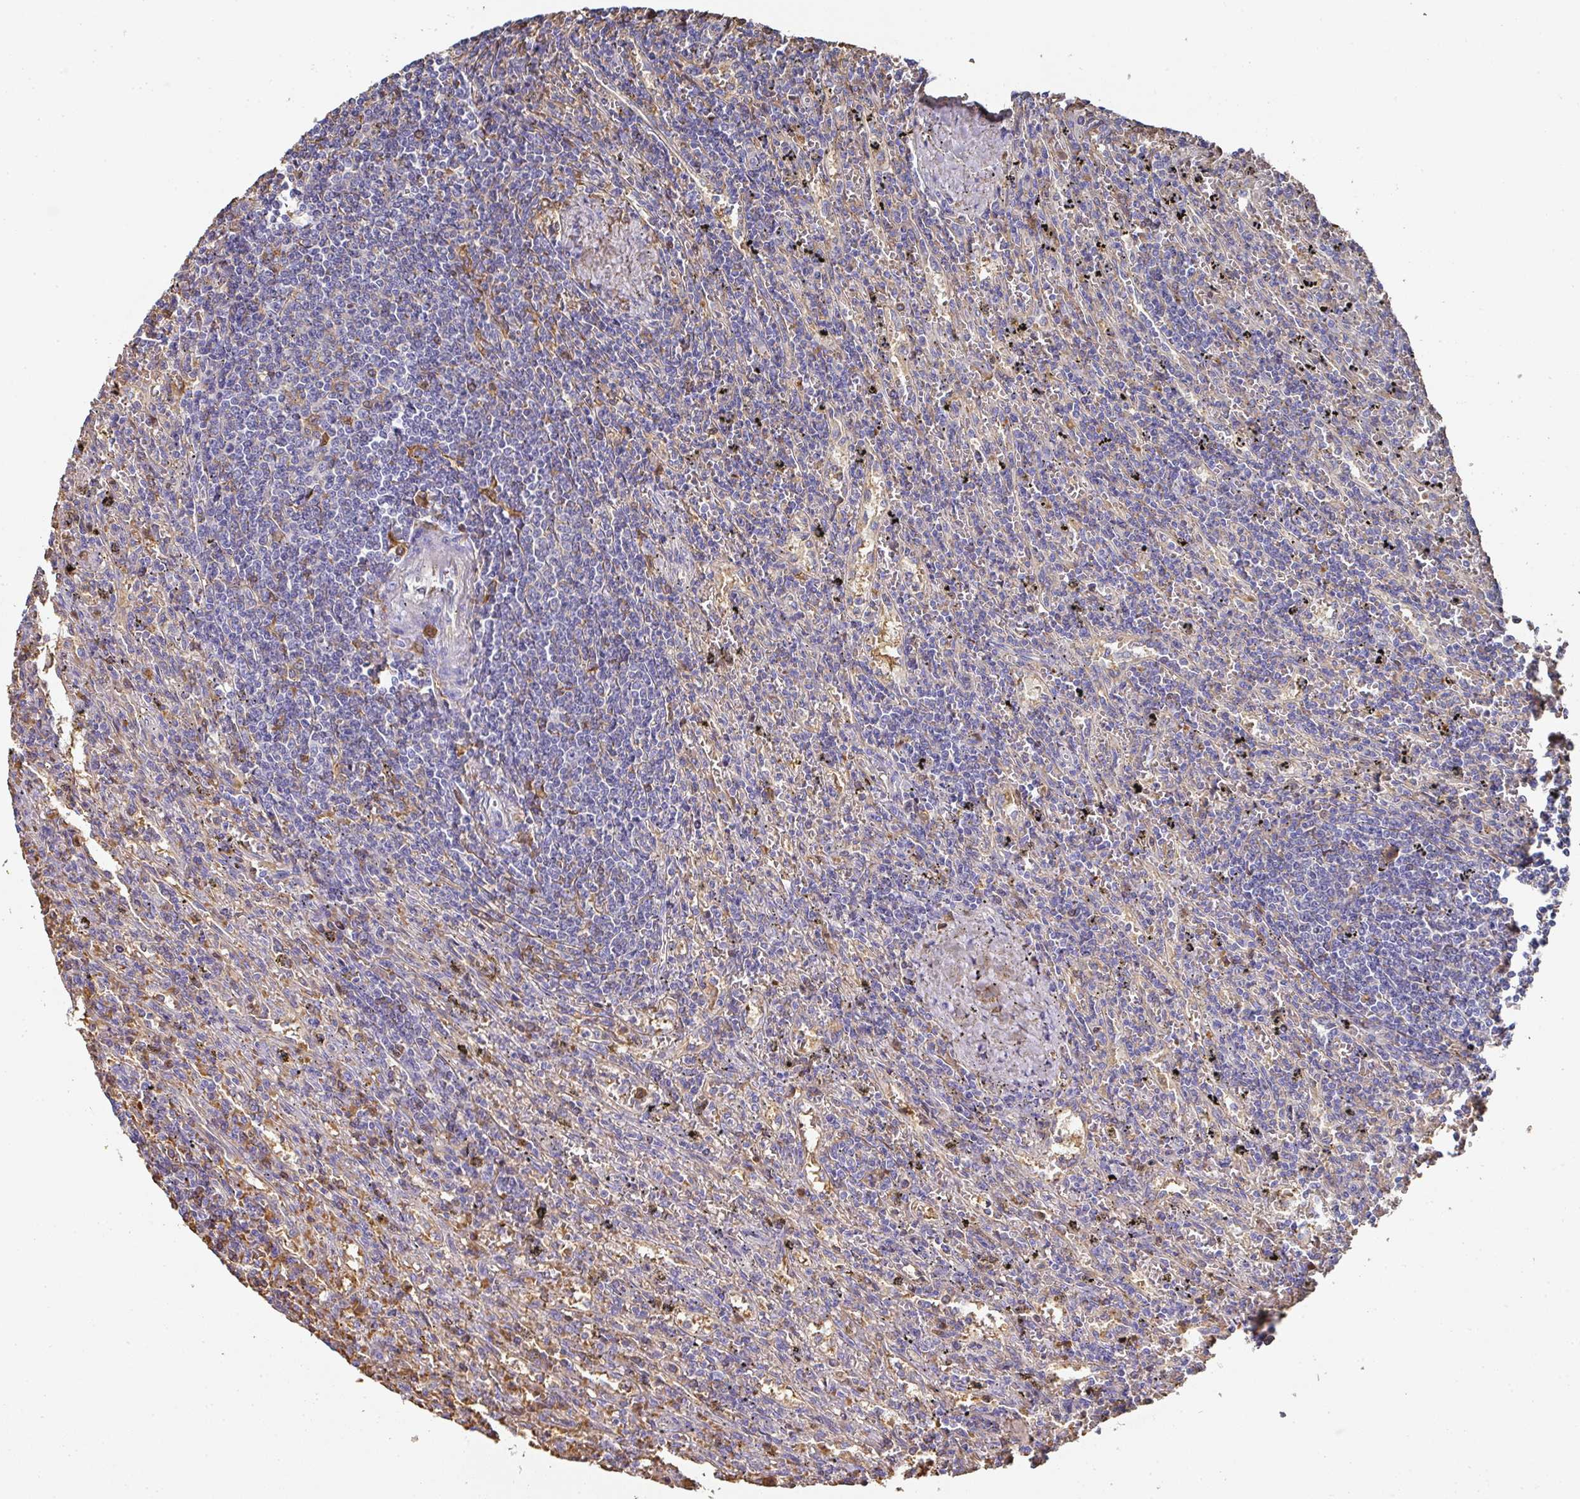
{"staining": {"intensity": "negative", "quantity": "none", "location": "none"}, "tissue": "lymphoma", "cell_type": "Tumor cells", "image_type": "cancer", "snomed": [{"axis": "morphology", "description": "Malignant lymphoma, non-Hodgkin's type, Low grade"}, {"axis": "topography", "description": "Spleen"}], "caption": "The IHC micrograph has no significant positivity in tumor cells of malignant lymphoma, non-Hodgkin's type (low-grade) tissue.", "gene": "ALB", "patient": {"sex": "male", "age": 76}}